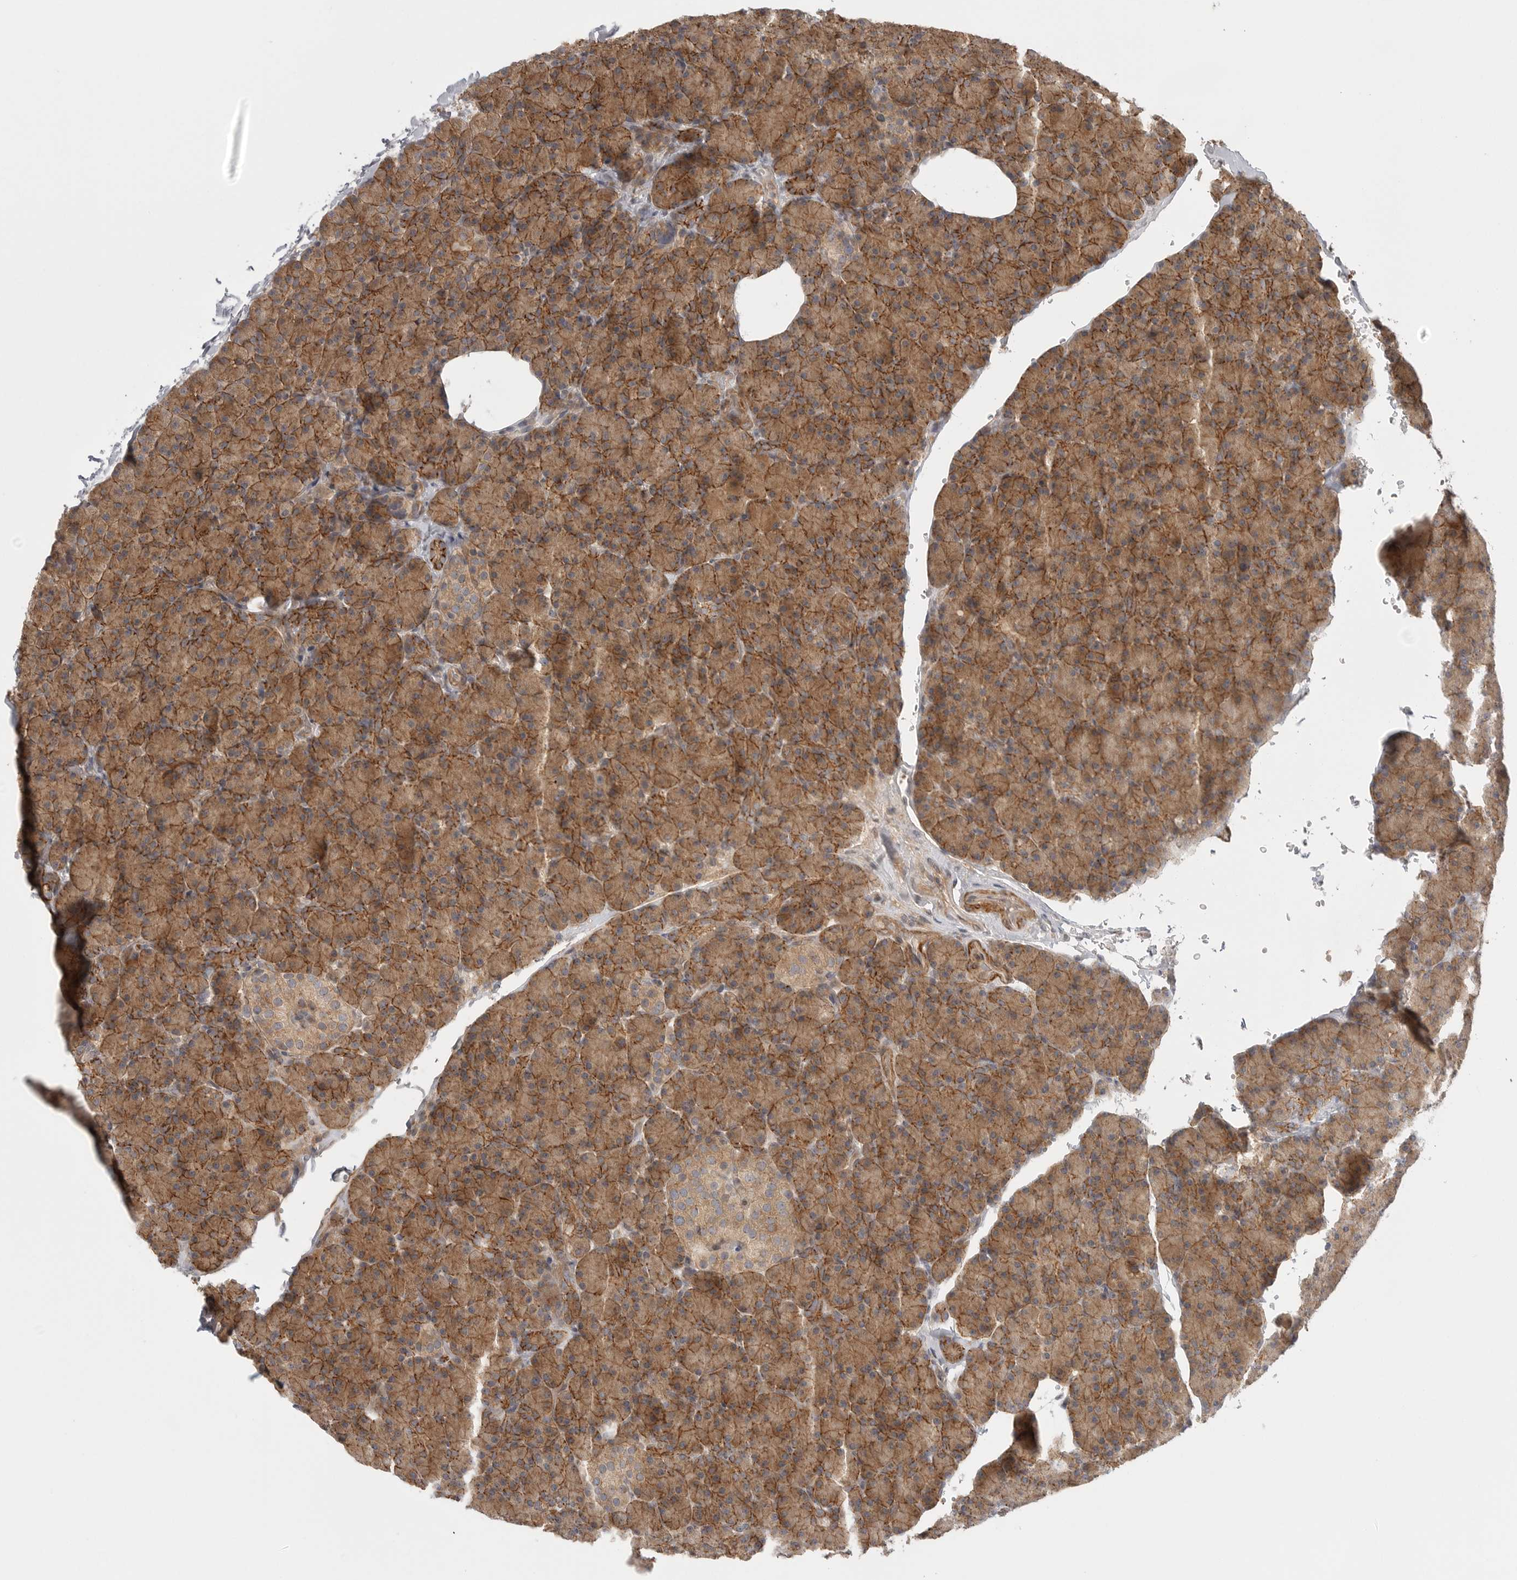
{"staining": {"intensity": "moderate", "quantity": ">75%", "location": "cytoplasmic/membranous"}, "tissue": "pancreas", "cell_type": "Exocrine glandular cells", "image_type": "normal", "snomed": [{"axis": "morphology", "description": "Normal tissue, NOS"}, {"axis": "topography", "description": "Pancreas"}], "caption": "Immunohistochemical staining of unremarkable pancreas displays medium levels of moderate cytoplasmic/membranous expression in about >75% of exocrine glandular cells. Nuclei are stained in blue.", "gene": "CCPG1", "patient": {"sex": "female", "age": 43}}